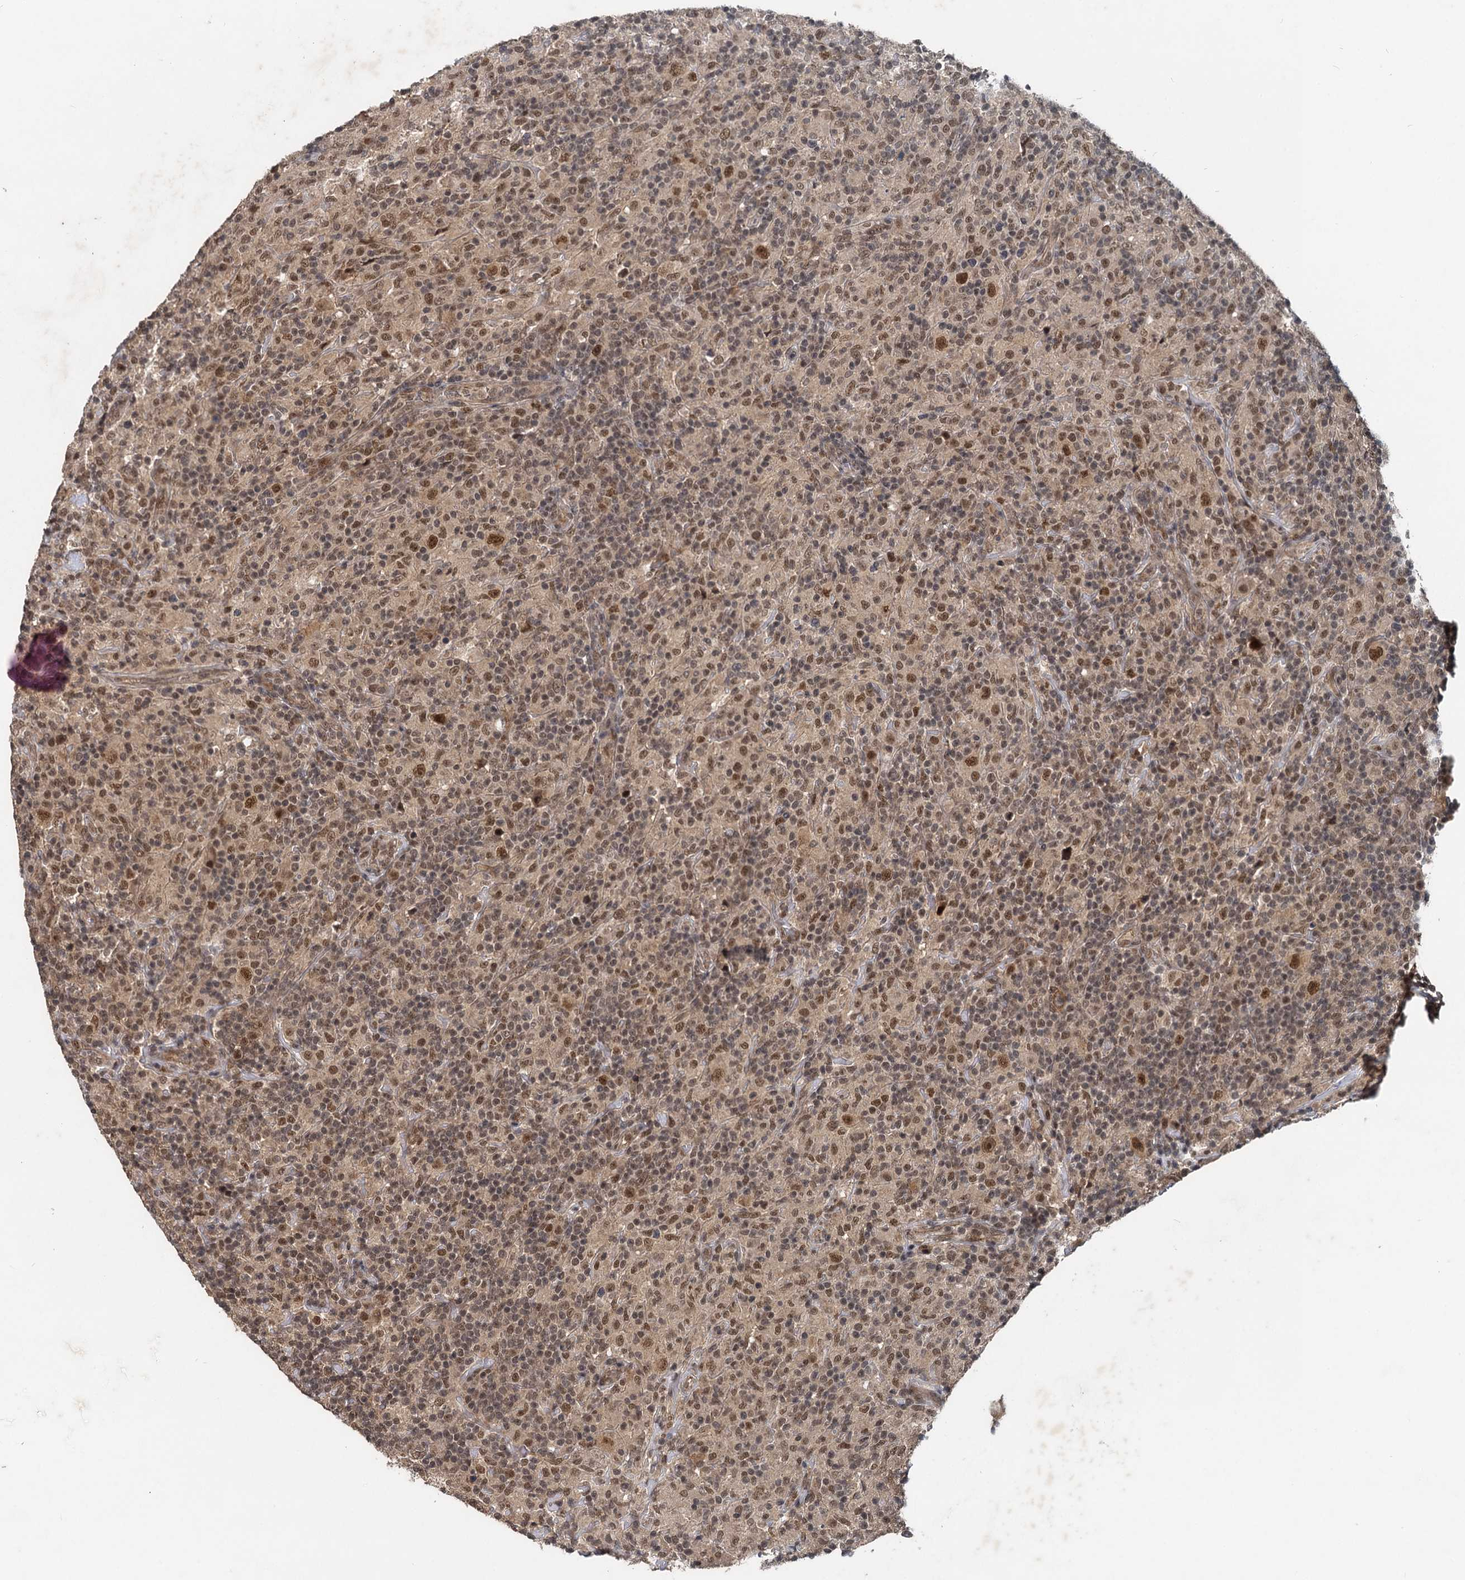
{"staining": {"intensity": "moderate", "quantity": ">75%", "location": "nuclear"}, "tissue": "lymphoma", "cell_type": "Tumor cells", "image_type": "cancer", "snomed": [{"axis": "morphology", "description": "Hodgkin's disease, NOS"}, {"axis": "topography", "description": "Lymph node"}], "caption": "Immunohistochemical staining of lymphoma shows medium levels of moderate nuclear protein positivity in approximately >75% of tumor cells.", "gene": "RITA1", "patient": {"sex": "male", "age": 70}}